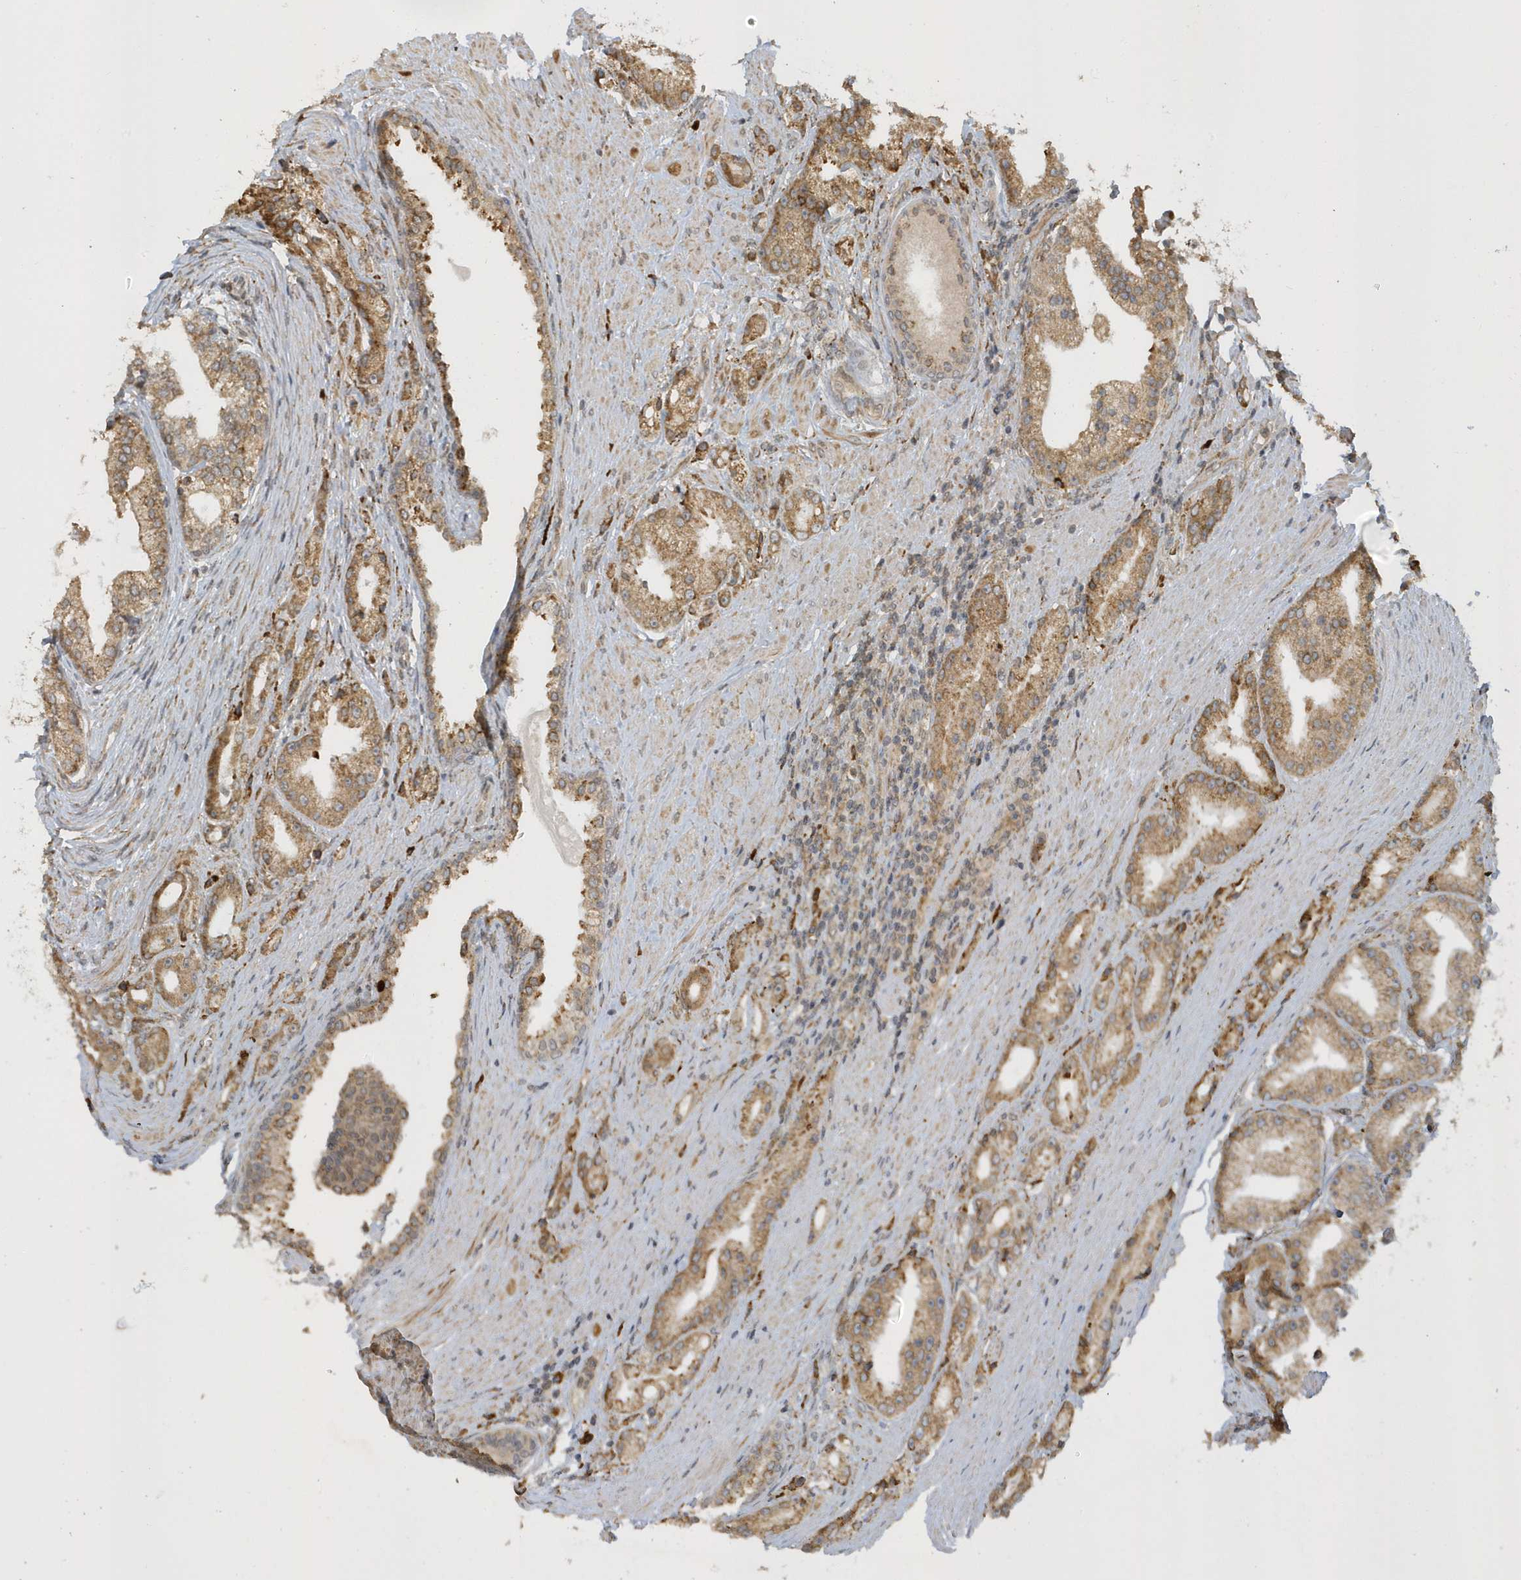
{"staining": {"intensity": "moderate", "quantity": ">75%", "location": "cytoplasmic/membranous"}, "tissue": "prostate cancer", "cell_type": "Tumor cells", "image_type": "cancer", "snomed": [{"axis": "morphology", "description": "Adenocarcinoma, Low grade"}, {"axis": "topography", "description": "Prostate"}], "caption": "Immunohistochemistry photomicrograph of human prostate cancer stained for a protein (brown), which displays medium levels of moderate cytoplasmic/membranous positivity in about >75% of tumor cells.", "gene": "METTL21A", "patient": {"sex": "male", "age": 67}}